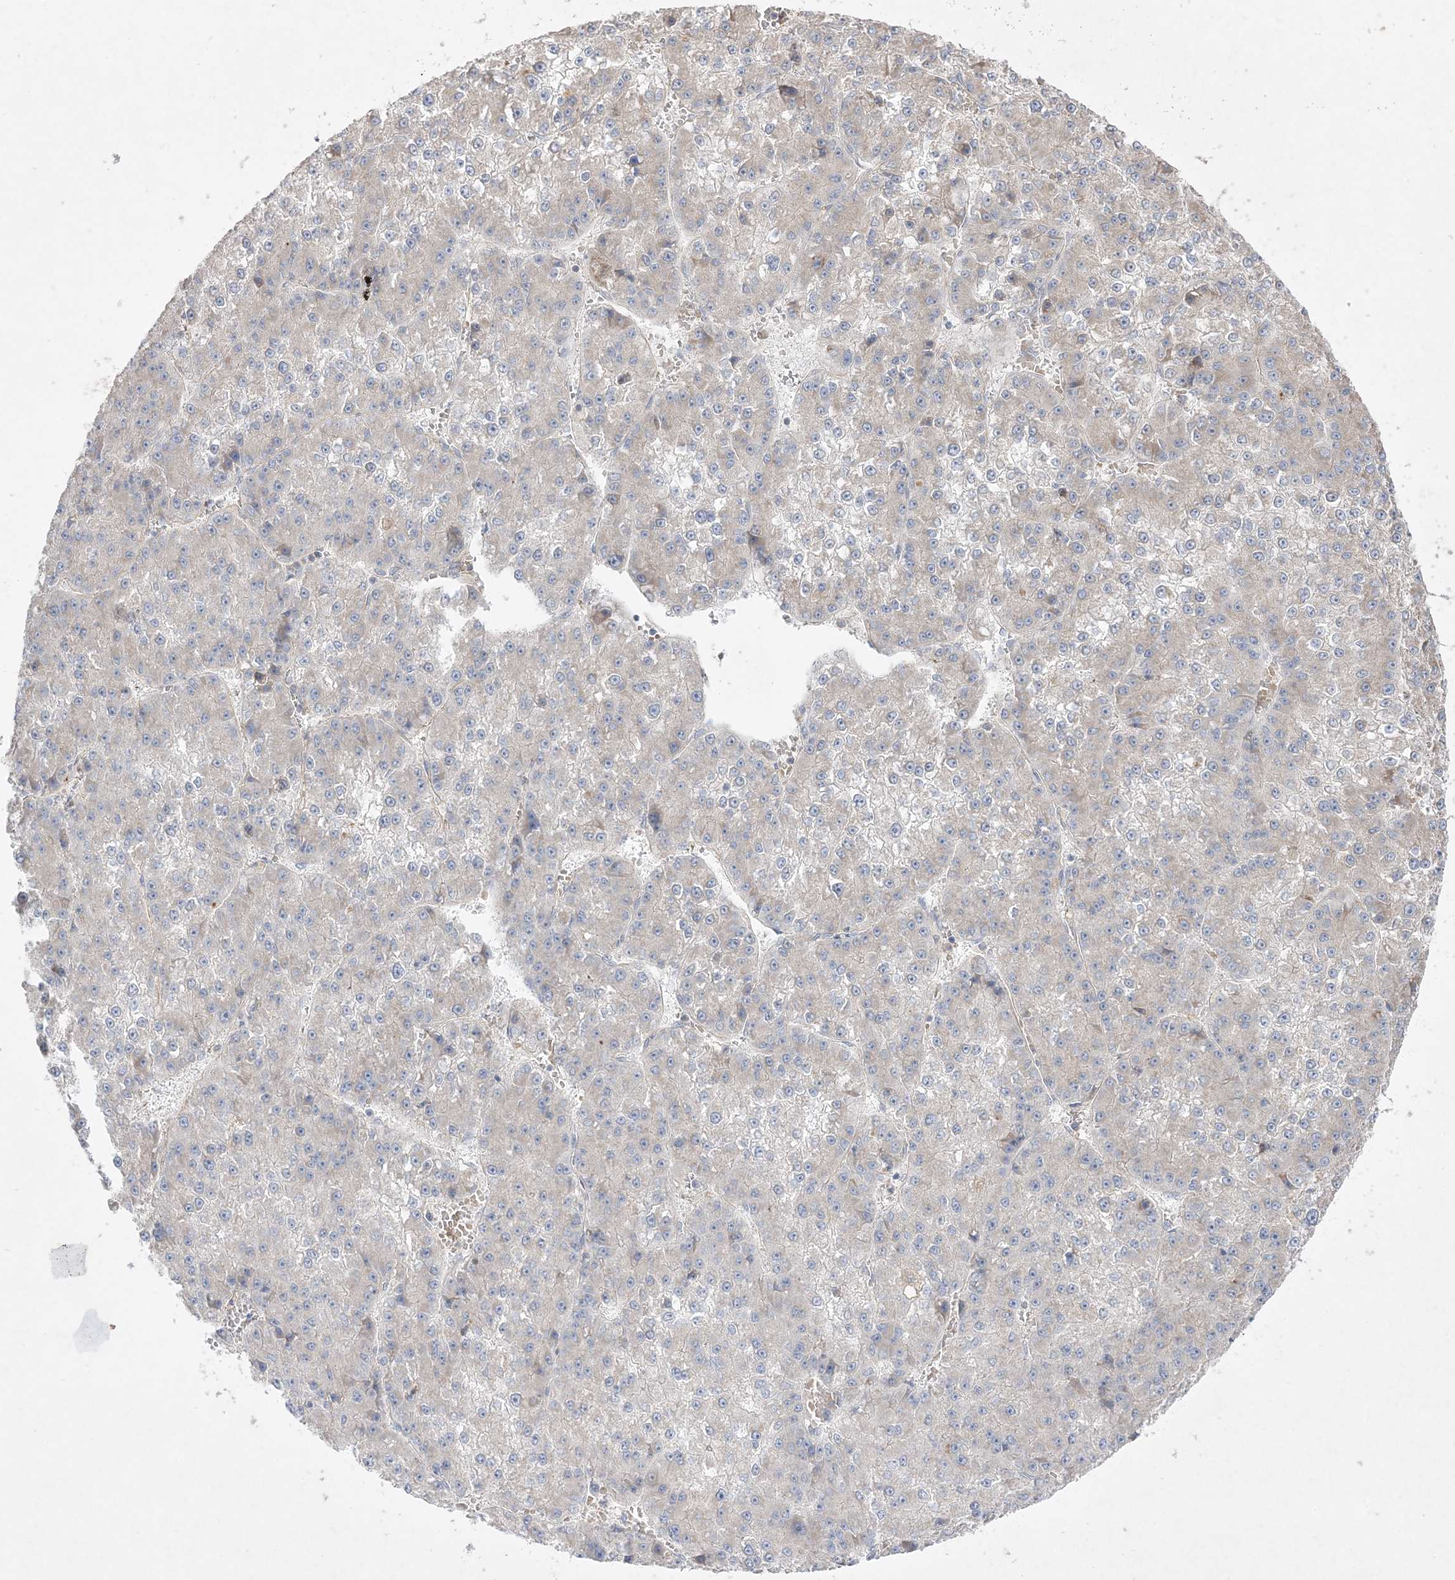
{"staining": {"intensity": "negative", "quantity": "none", "location": "none"}, "tissue": "liver cancer", "cell_type": "Tumor cells", "image_type": "cancer", "snomed": [{"axis": "morphology", "description": "Carcinoma, Hepatocellular, NOS"}, {"axis": "topography", "description": "Liver"}], "caption": "Immunohistochemistry of human liver hepatocellular carcinoma reveals no staining in tumor cells.", "gene": "CLNK", "patient": {"sex": "female", "age": 73}}